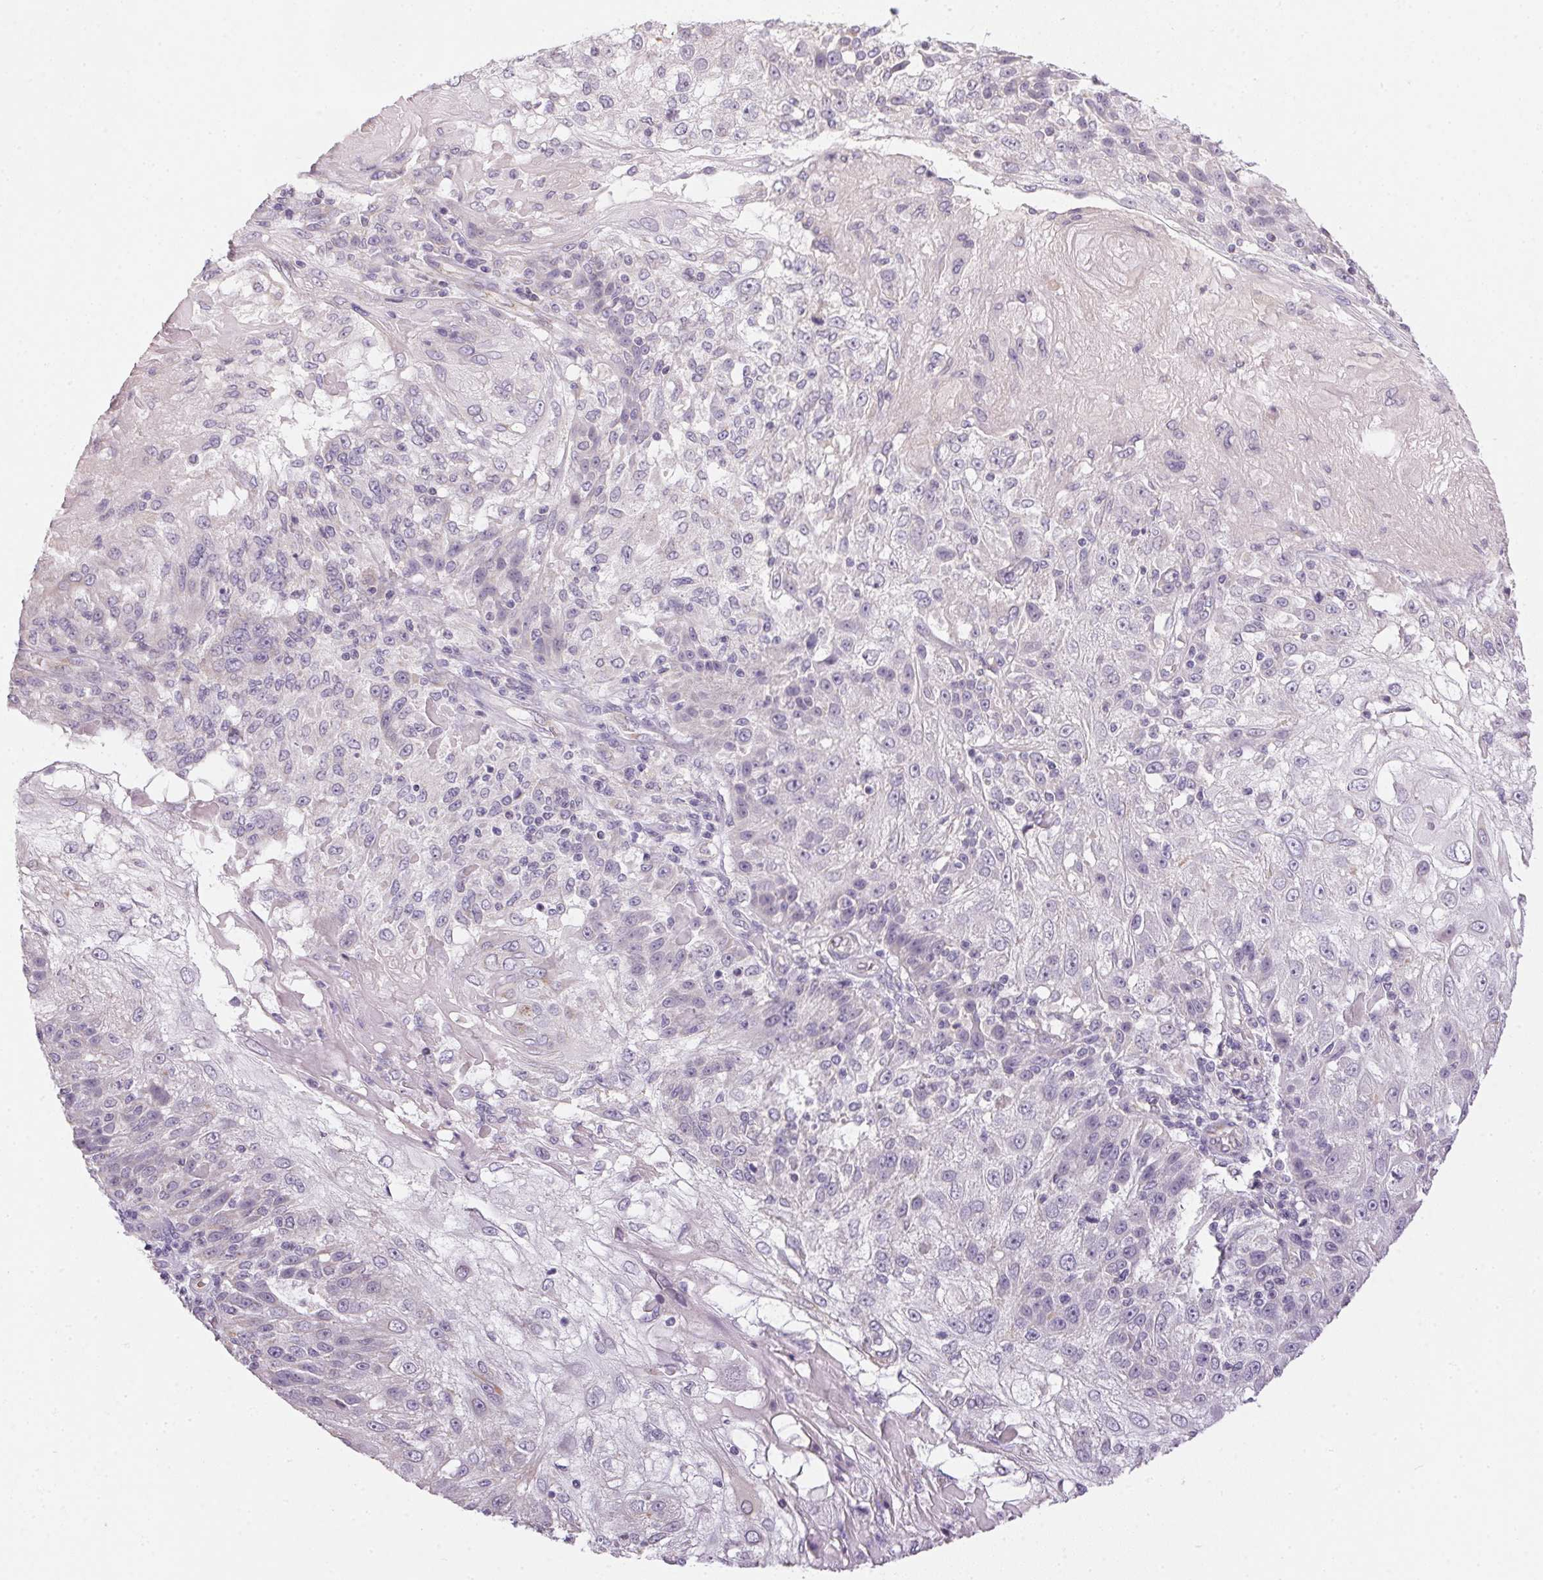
{"staining": {"intensity": "negative", "quantity": "none", "location": "none"}, "tissue": "skin cancer", "cell_type": "Tumor cells", "image_type": "cancer", "snomed": [{"axis": "morphology", "description": "Normal tissue, NOS"}, {"axis": "morphology", "description": "Squamous cell carcinoma, NOS"}, {"axis": "topography", "description": "Skin"}], "caption": "This is an immunohistochemistry (IHC) micrograph of human skin cancer (squamous cell carcinoma). There is no staining in tumor cells.", "gene": "SMYD1", "patient": {"sex": "female", "age": 83}}